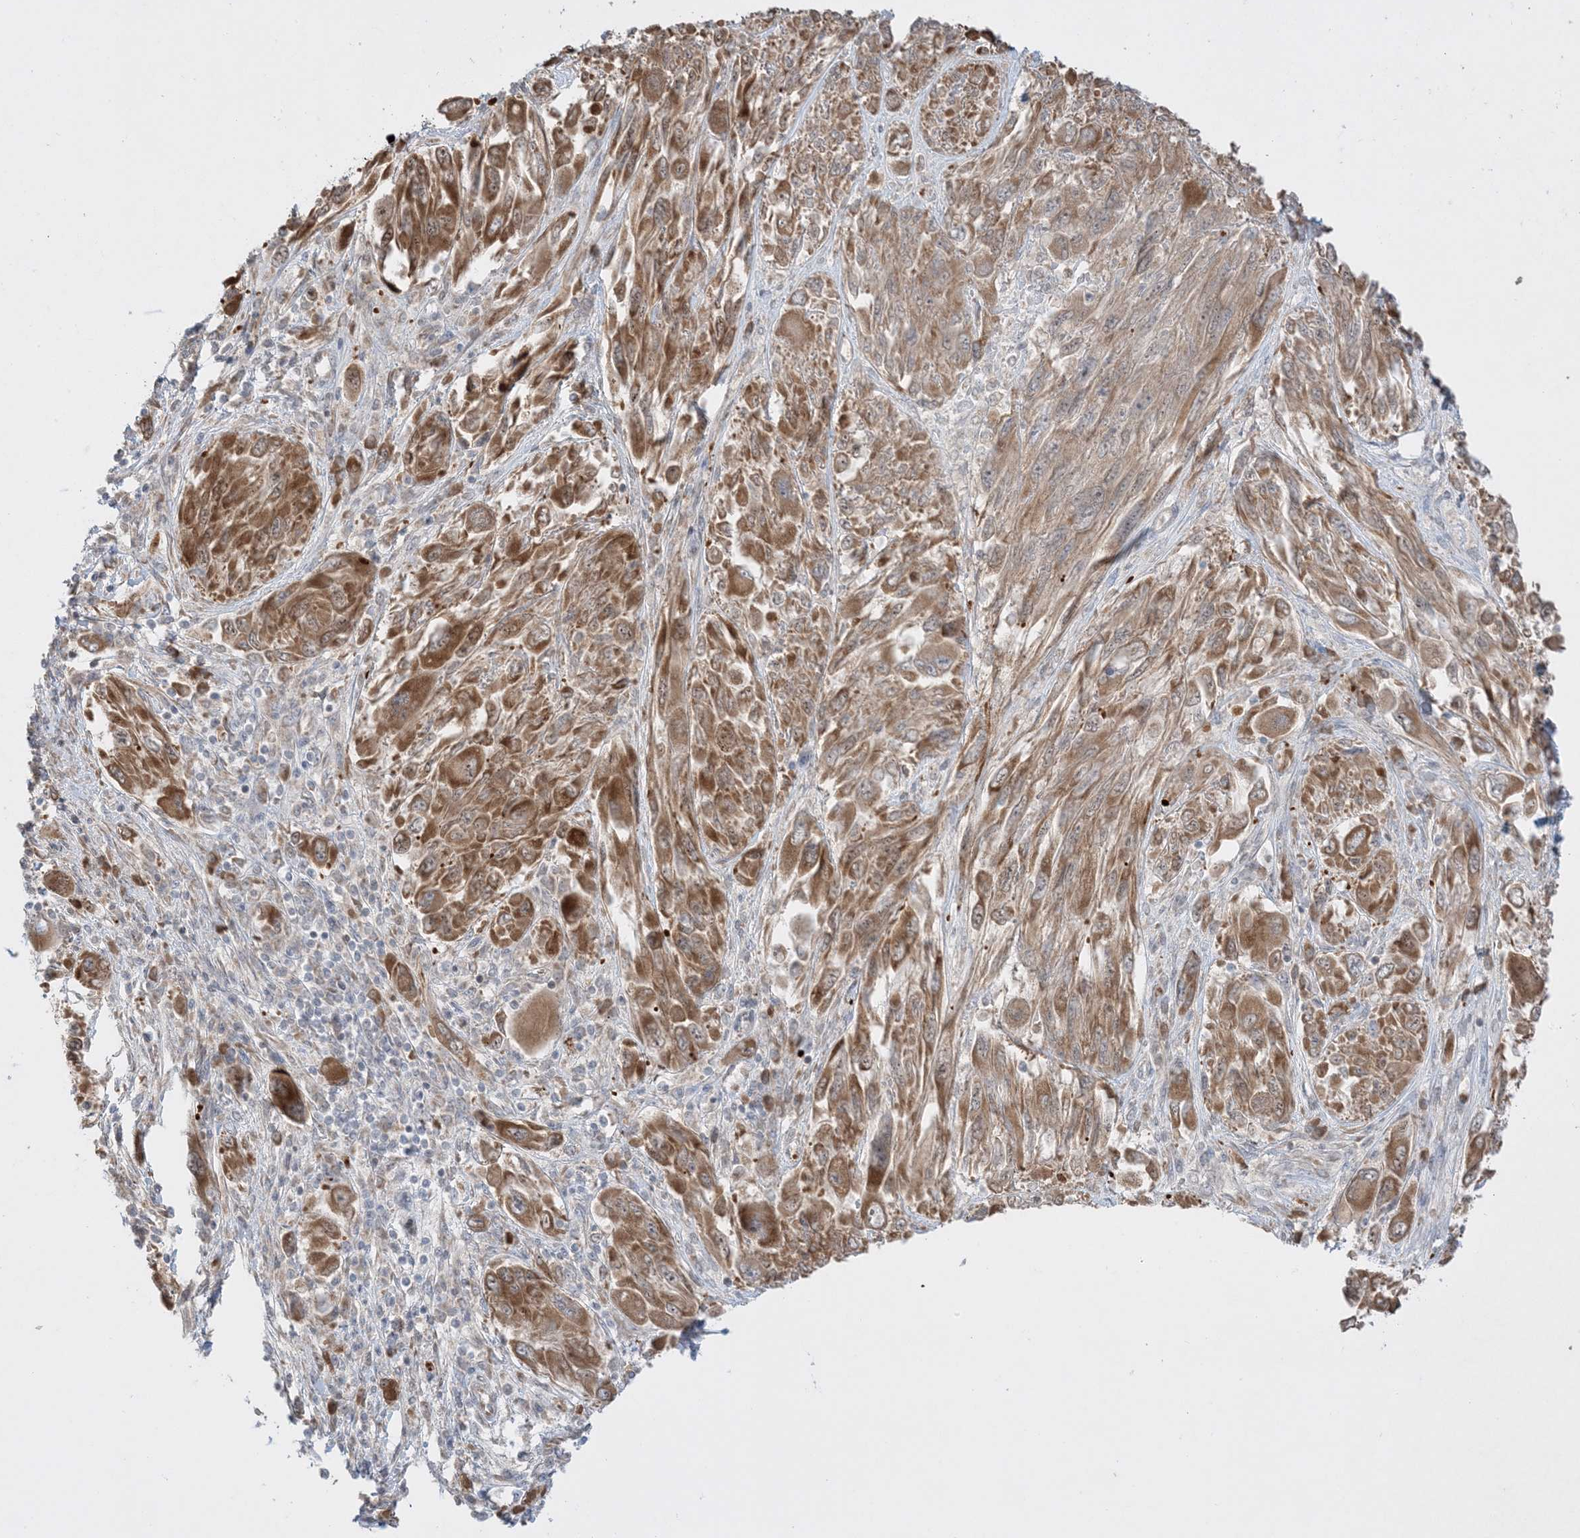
{"staining": {"intensity": "moderate", "quantity": ">75%", "location": "cytoplasmic/membranous"}, "tissue": "melanoma", "cell_type": "Tumor cells", "image_type": "cancer", "snomed": [{"axis": "morphology", "description": "Malignant melanoma, NOS"}, {"axis": "topography", "description": "Skin"}], "caption": "Brown immunohistochemical staining in human malignant melanoma reveals moderate cytoplasmic/membranous positivity in approximately >75% of tumor cells. The staining was performed using DAB, with brown indicating positive protein expression. Nuclei are stained blue with hematoxylin.", "gene": "MMGT1", "patient": {"sex": "female", "age": 91}}